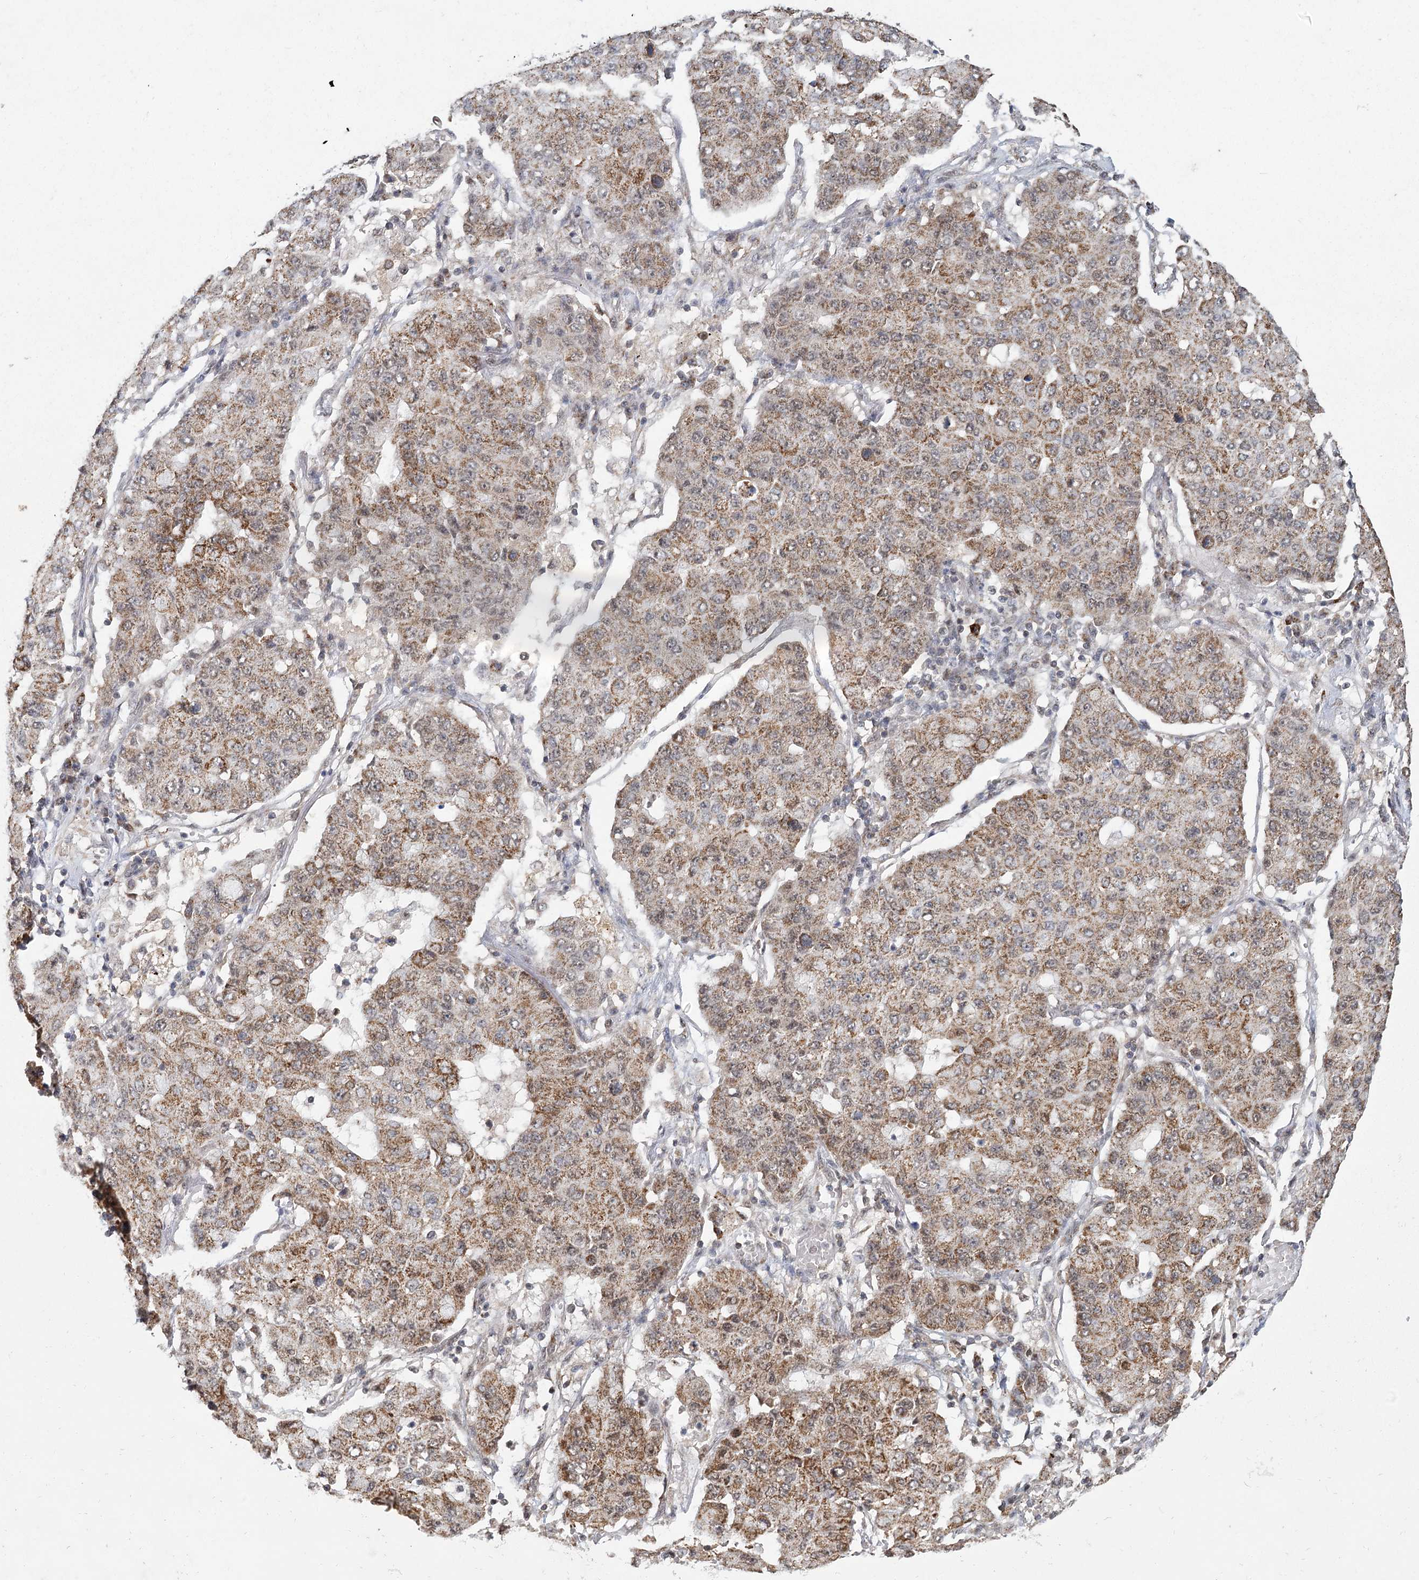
{"staining": {"intensity": "moderate", "quantity": ">75%", "location": "cytoplasmic/membranous"}, "tissue": "lung cancer", "cell_type": "Tumor cells", "image_type": "cancer", "snomed": [{"axis": "morphology", "description": "Squamous cell carcinoma, NOS"}, {"axis": "topography", "description": "Lung"}], "caption": "The photomicrograph reveals staining of squamous cell carcinoma (lung), revealing moderate cytoplasmic/membranous protein positivity (brown color) within tumor cells. (Brightfield microscopy of DAB IHC at high magnification).", "gene": "ZCCHC24", "patient": {"sex": "male", "age": 74}}